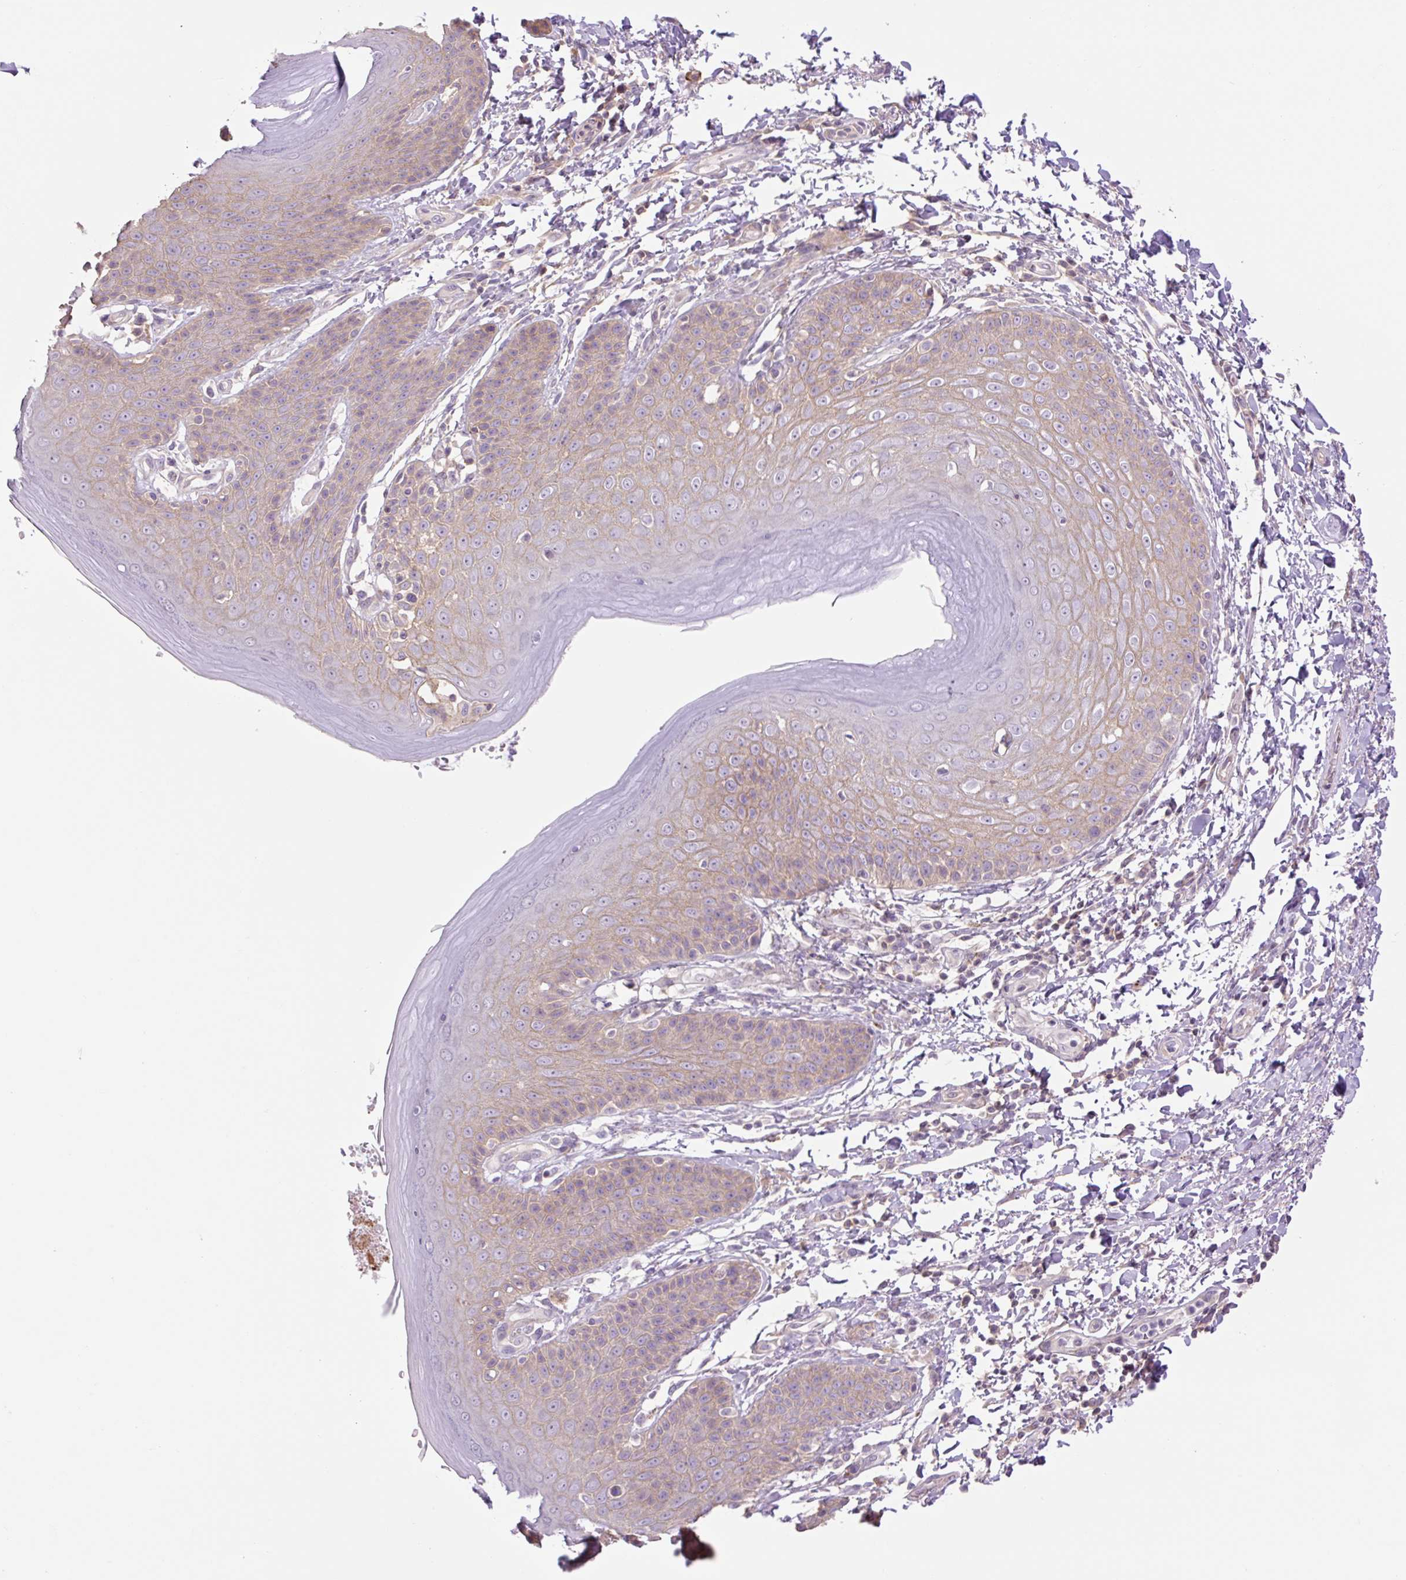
{"staining": {"intensity": "weak", "quantity": "25%-75%", "location": "cytoplasmic/membranous"}, "tissue": "skin", "cell_type": "Epidermal cells", "image_type": "normal", "snomed": [{"axis": "morphology", "description": "Normal tissue, NOS"}, {"axis": "topography", "description": "Peripheral nerve tissue"}], "caption": "Epidermal cells show low levels of weak cytoplasmic/membranous expression in about 25%-75% of cells in unremarkable skin.", "gene": "GRID2", "patient": {"sex": "male", "age": 51}}